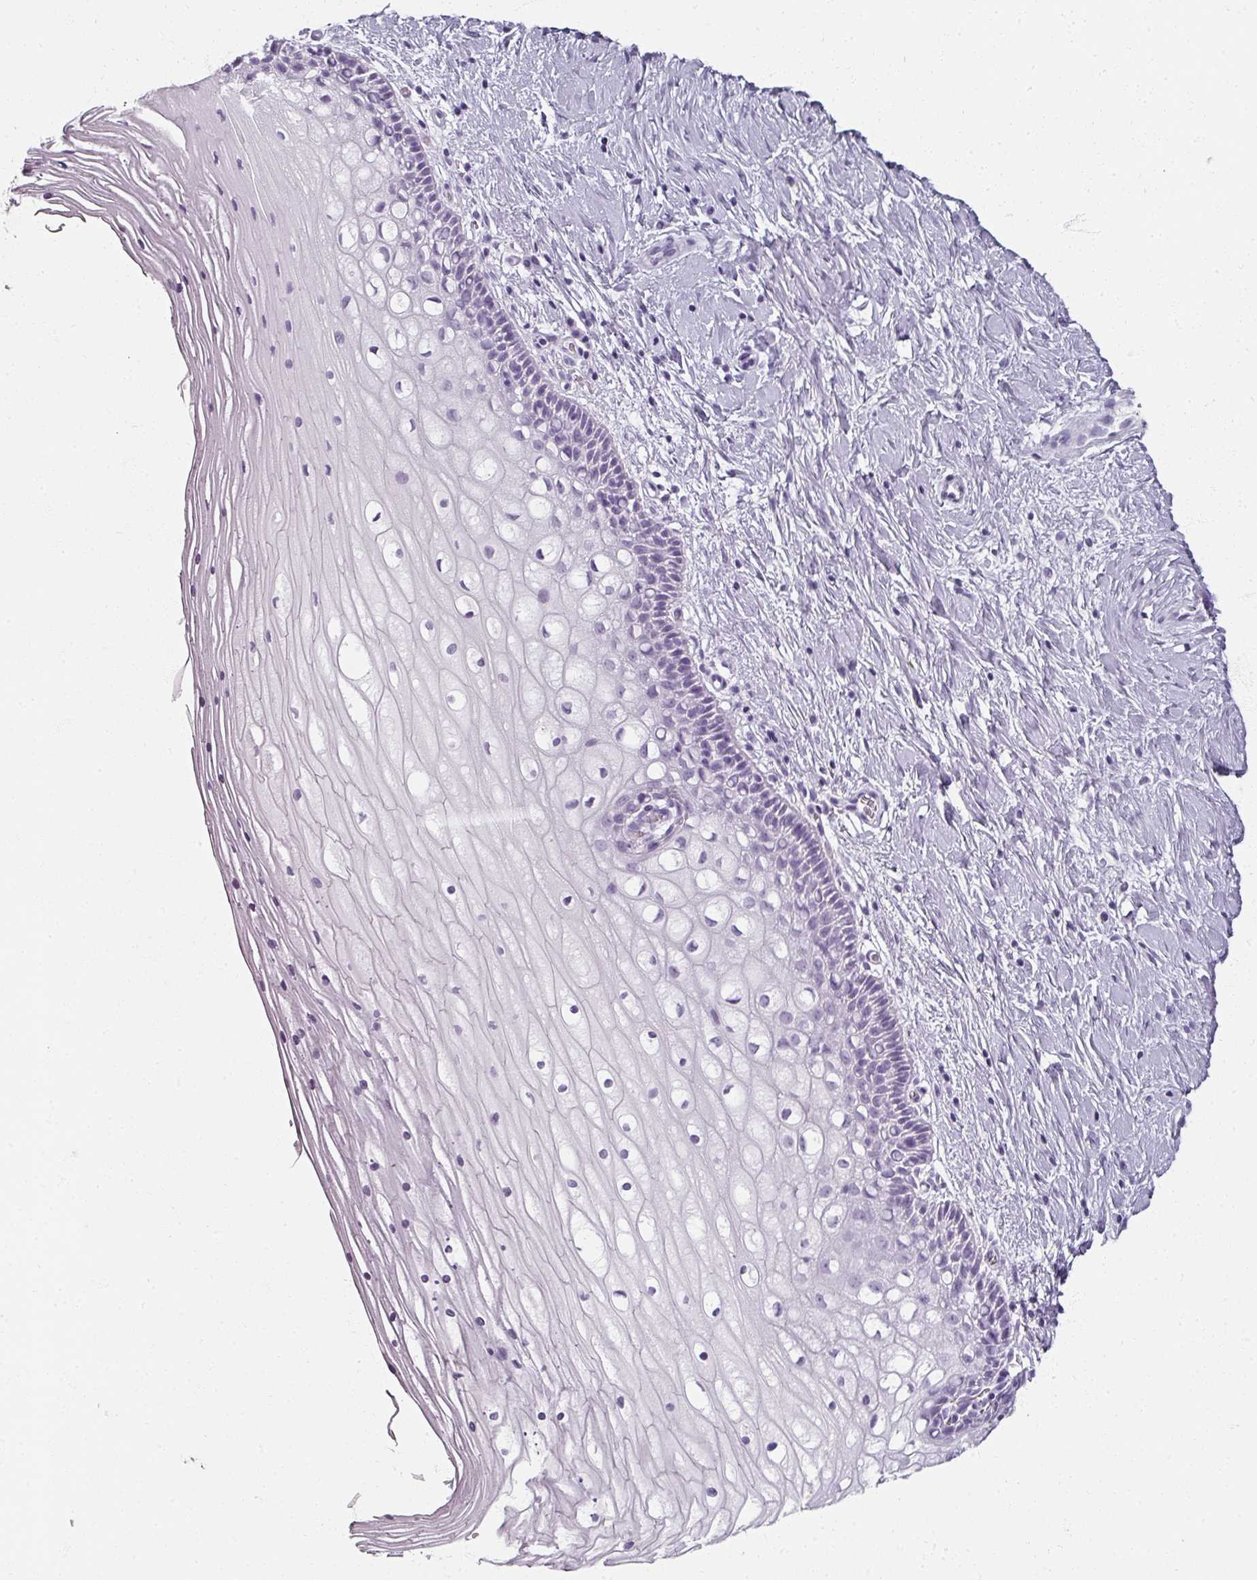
{"staining": {"intensity": "negative", "quantity": "none", "location": "none"}, "tissue": "cervix", "cell_type": "Glandular cells", "image_type": "normal", "snomed": [{"axis": "morphology", "description": "Normal tissue, NOS"}, {"axis": "topography", "description": "Cervix"}], "caption": "Human cervix stained for a protein using immunohistochemistry (IHC) displays no positivity in glandular cells.", "gene": "REG3A", "patient": {"sex": "female", "age": 36}}